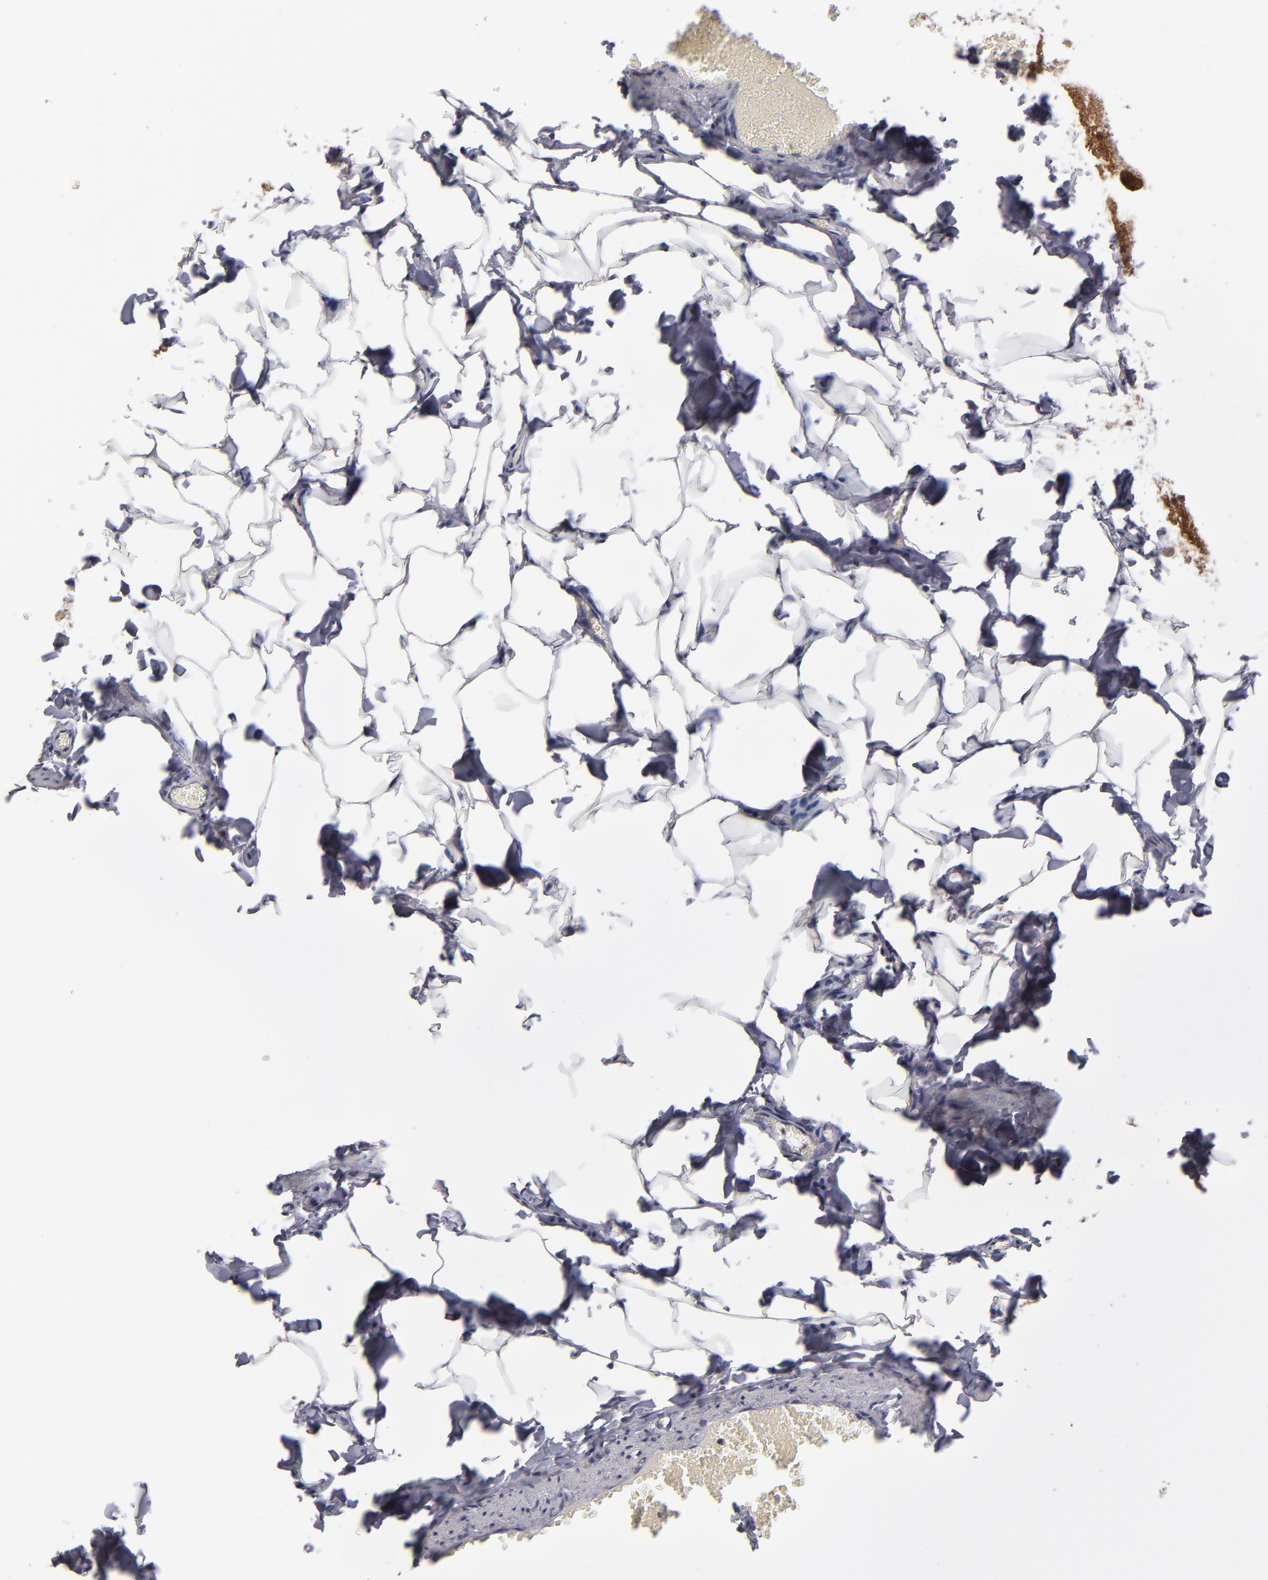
{"staining": {"intensity": "moderate", "quantity": "25%-75%", "location": "nuclear"}, "tissue": "adipose tissue", "cell_type": "Adipocytes", "image_type": "normal", "snomed": [{"axis": "morphology", "description": "Normal tissue, NOS"}, {"axis": "topography", "description": "Vascular tissue"}], "caption": "Immunohistochemistry (DAB (3,3'-diaminobenzidine)) staining of normal adipose tissue shows moderate nuclear protein expression in about 25%-75% of adipocytes. The protein is stained brown, and the nuclei are stained in blue (DAB IHC with brightfield microscopy, high magnification).", "gene": "GRB2", "patient": {"sex": "male", "age": 41}}